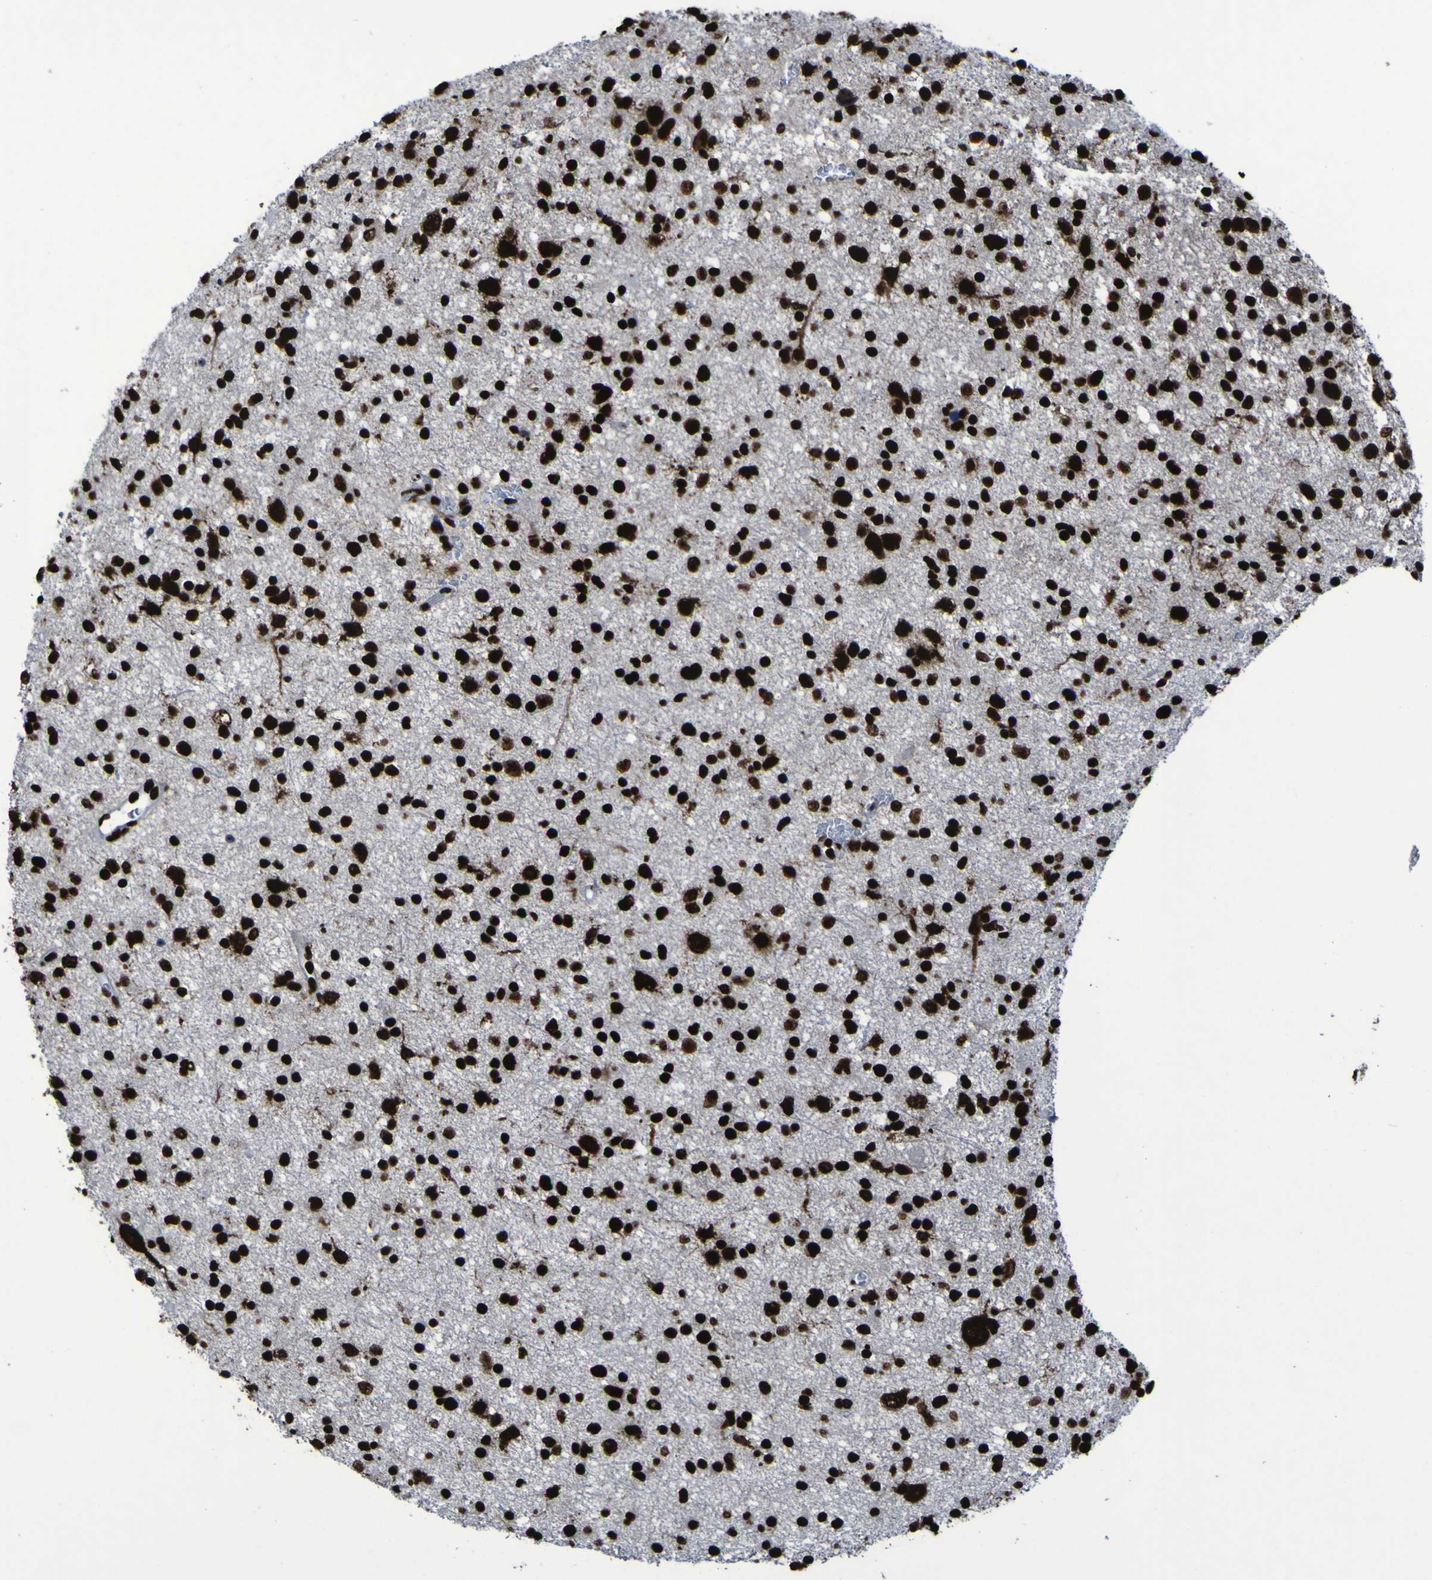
{"staining": {"intensity": "strong", "quantity": ">75%", "location": "nuclear"}, "tissue": "glioma", "cell_type": "Tumor cells", "image_type": "cancer", "snomed": [{"axis": "morphology", "description": "Glioma, malignant, Low grade"}, {"axis": "topography", "description": "Brain"}], "caption": "Protein expression analysis of human glioma reveals strong nuclear staining in about >75% of tumor cells.", "gene": "NPM1", "patient": {"sex": "female", "age": 37}}